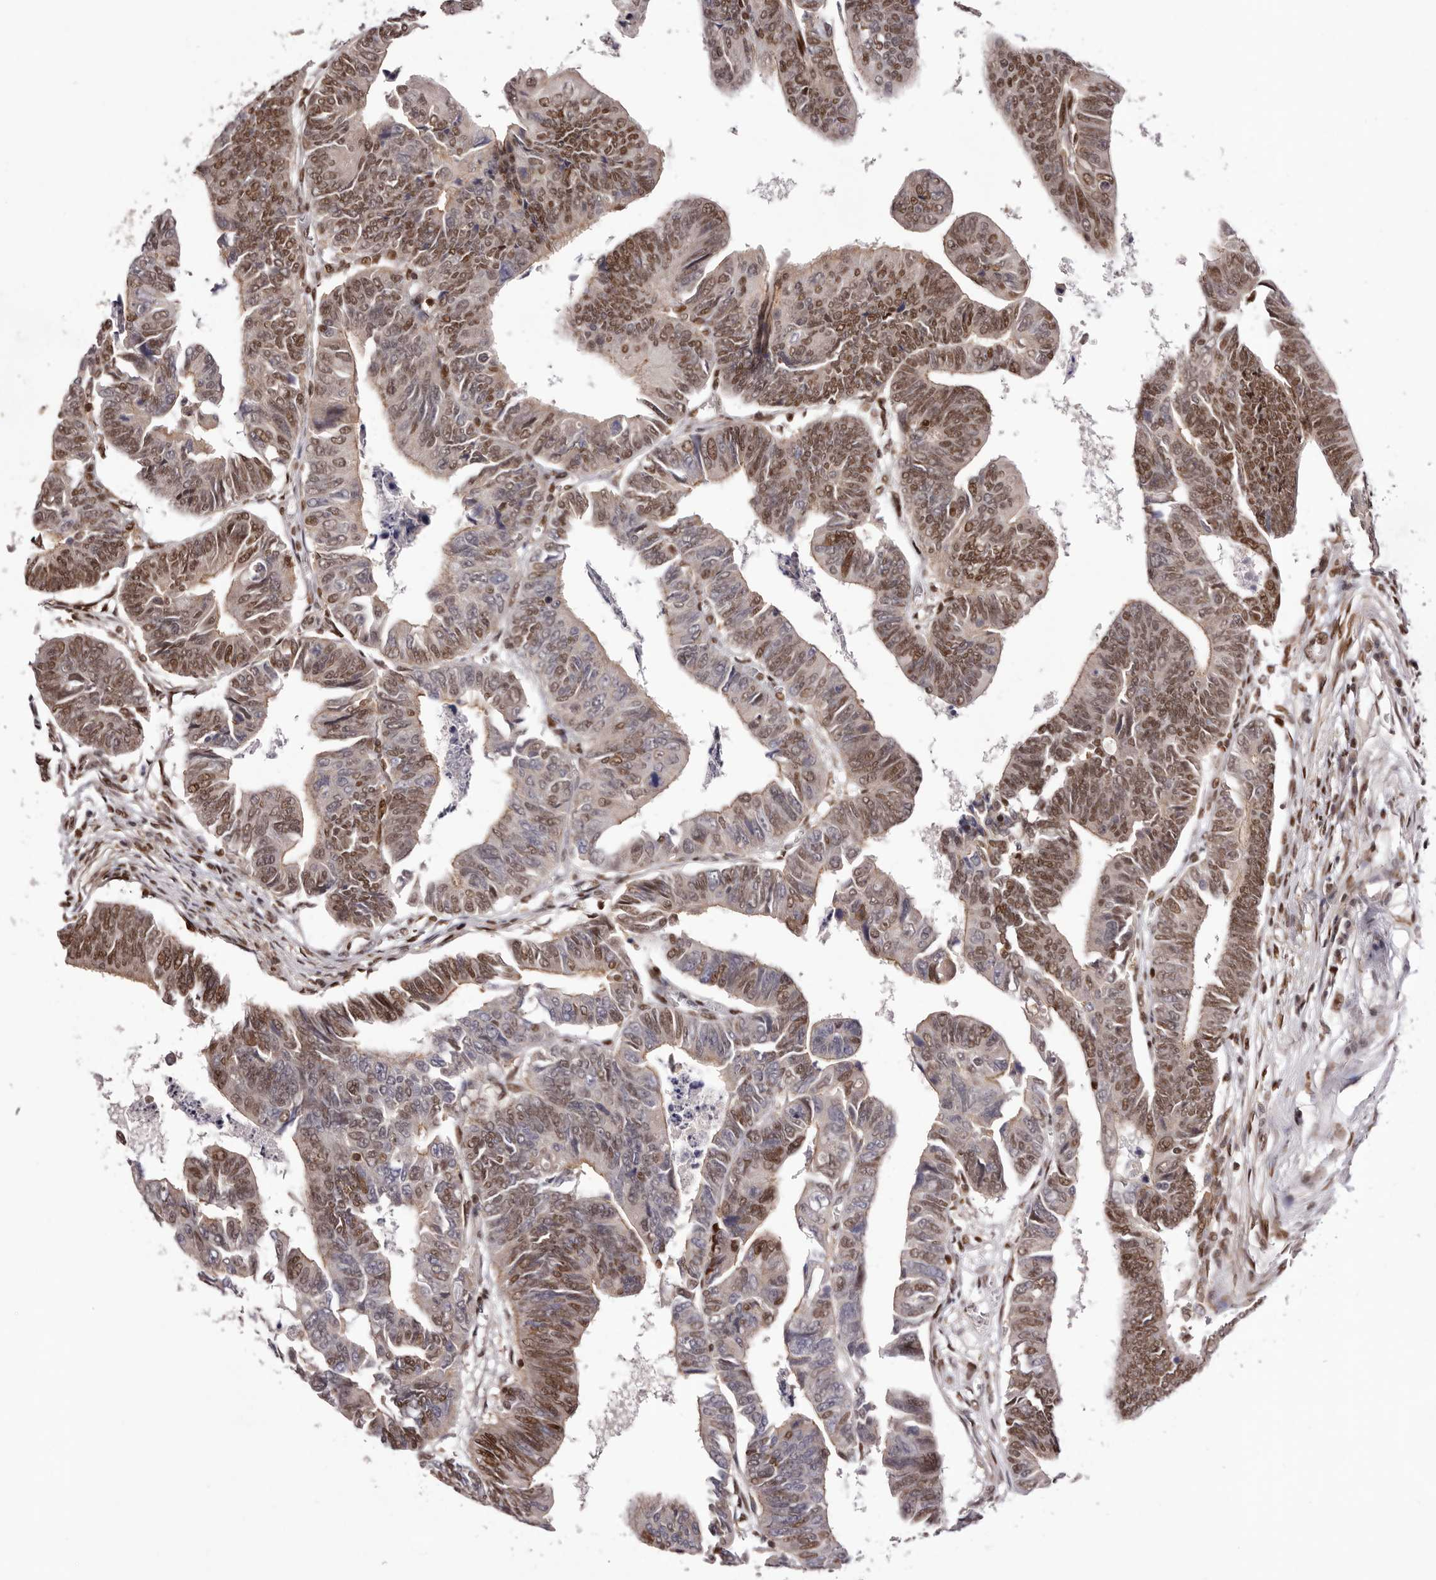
{"staining": {"intensity": "moderate", "quantity": ">75%", "location": "nuclear"}, "tissue": "colorectal cancer", "cell_type": "Tumor cells", "image_type": "cancer", "snomed": [{"axis": "morphology", "description": "Adenocarcinoma, NOS"}, {"axis": "topography", "description": "Rectum"}], "caption": "Immunohistochemical staining of colorectal cancer (adenocarcinoma) demonstrates medium levels of moderate nuclear protein expression in about >75% of tumor cells.", "gene": "FBXO5", "patient": {"sex": "female", "age": 65}}